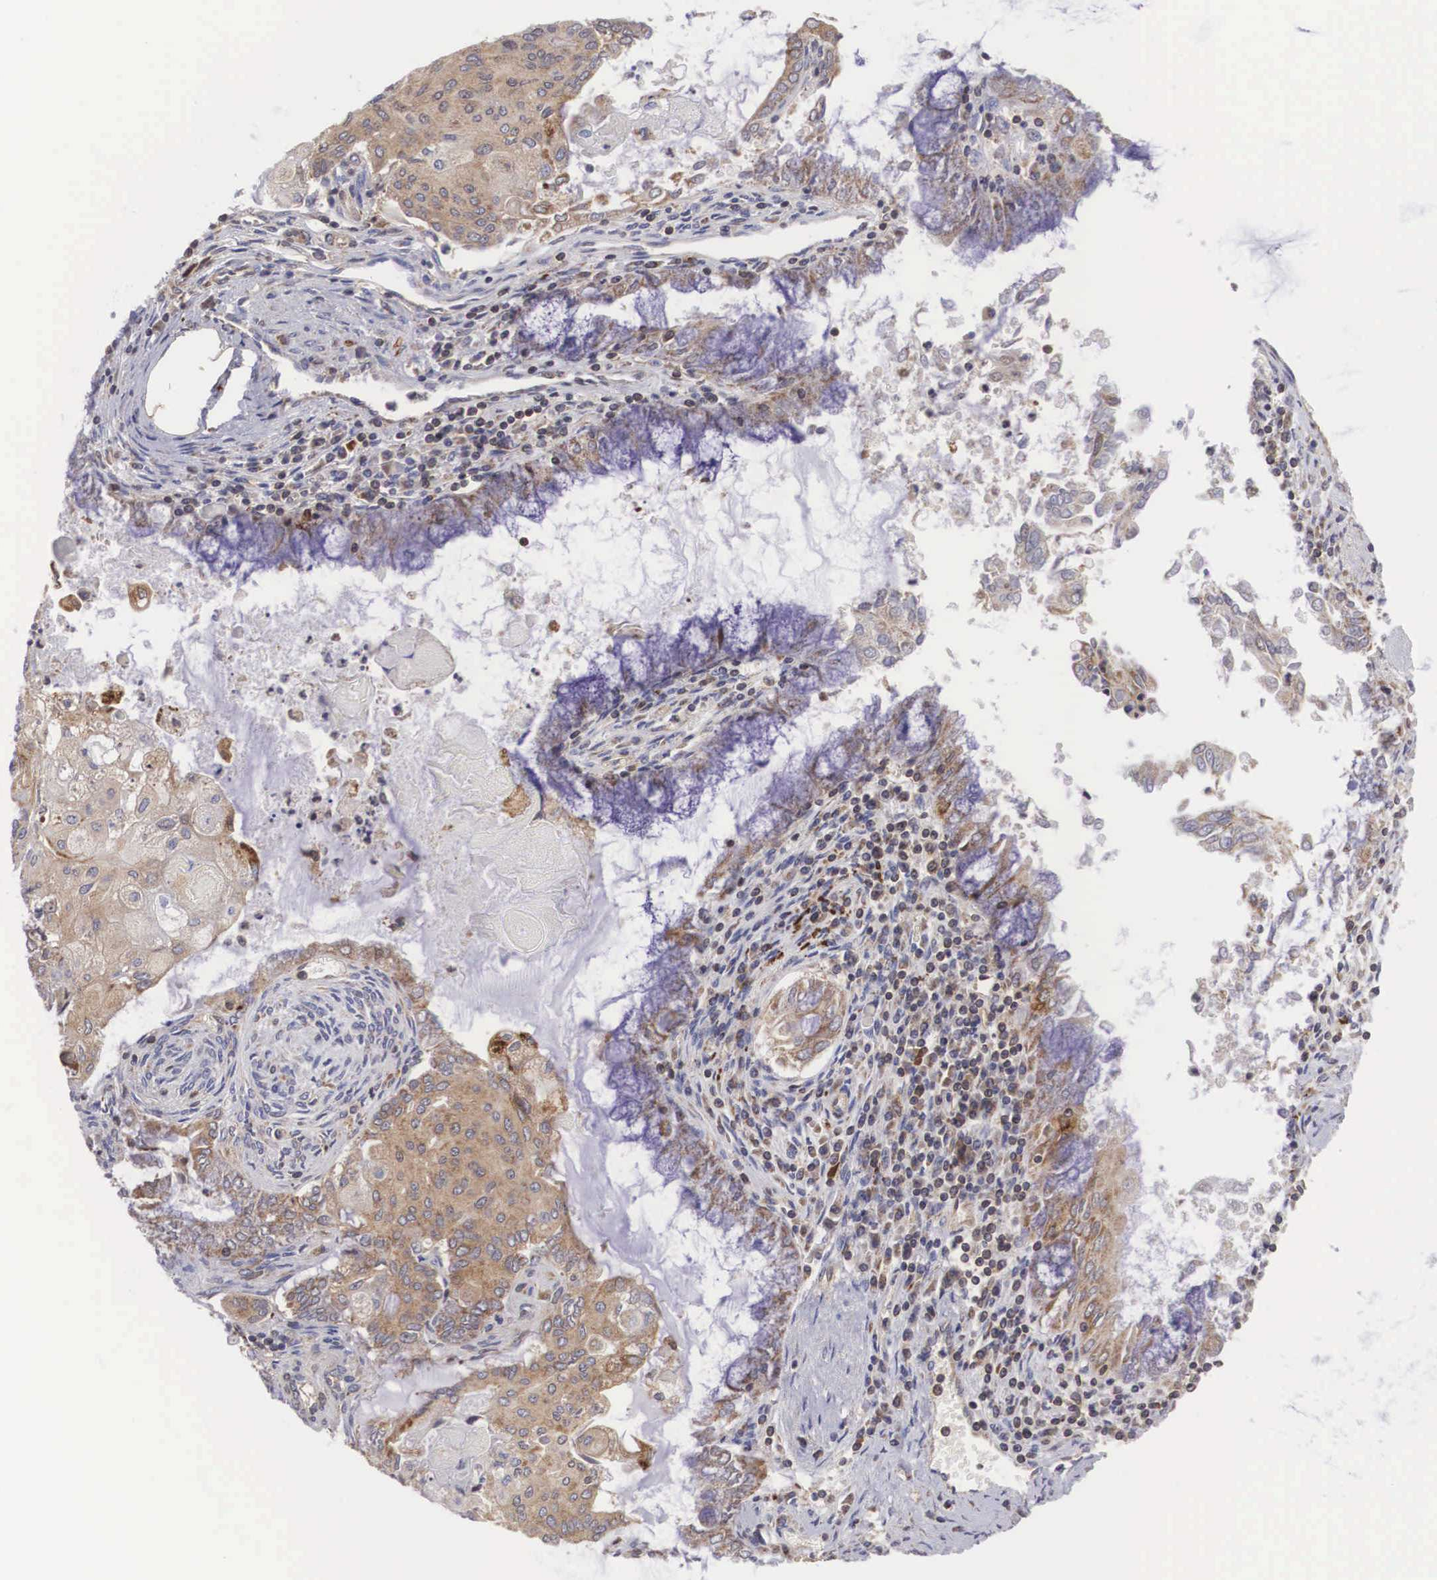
{"staining": {"intensity": "moderate", "quantity": "25%-75%", "location": "cytoplasmic/membranous"}, "tissue": "endometrial cancer", "cell_type": "Tumor cells", "image_type": "cancer", "snomed": [{"axis": "morphology", "description": "Adenocarcinoma, NOS"}, {"axis": "topography", "description": "Endometrium"}], "caption": "Immunohistochemical staining of human endometrial cancer (adenocarcinoma) shows medium levels of moderate cytoplasmic/membranous protein staining in about 25%-75% of tumor cells.", "gene": "DHRS1", "patient": {"sex": "female", "age": 79}}